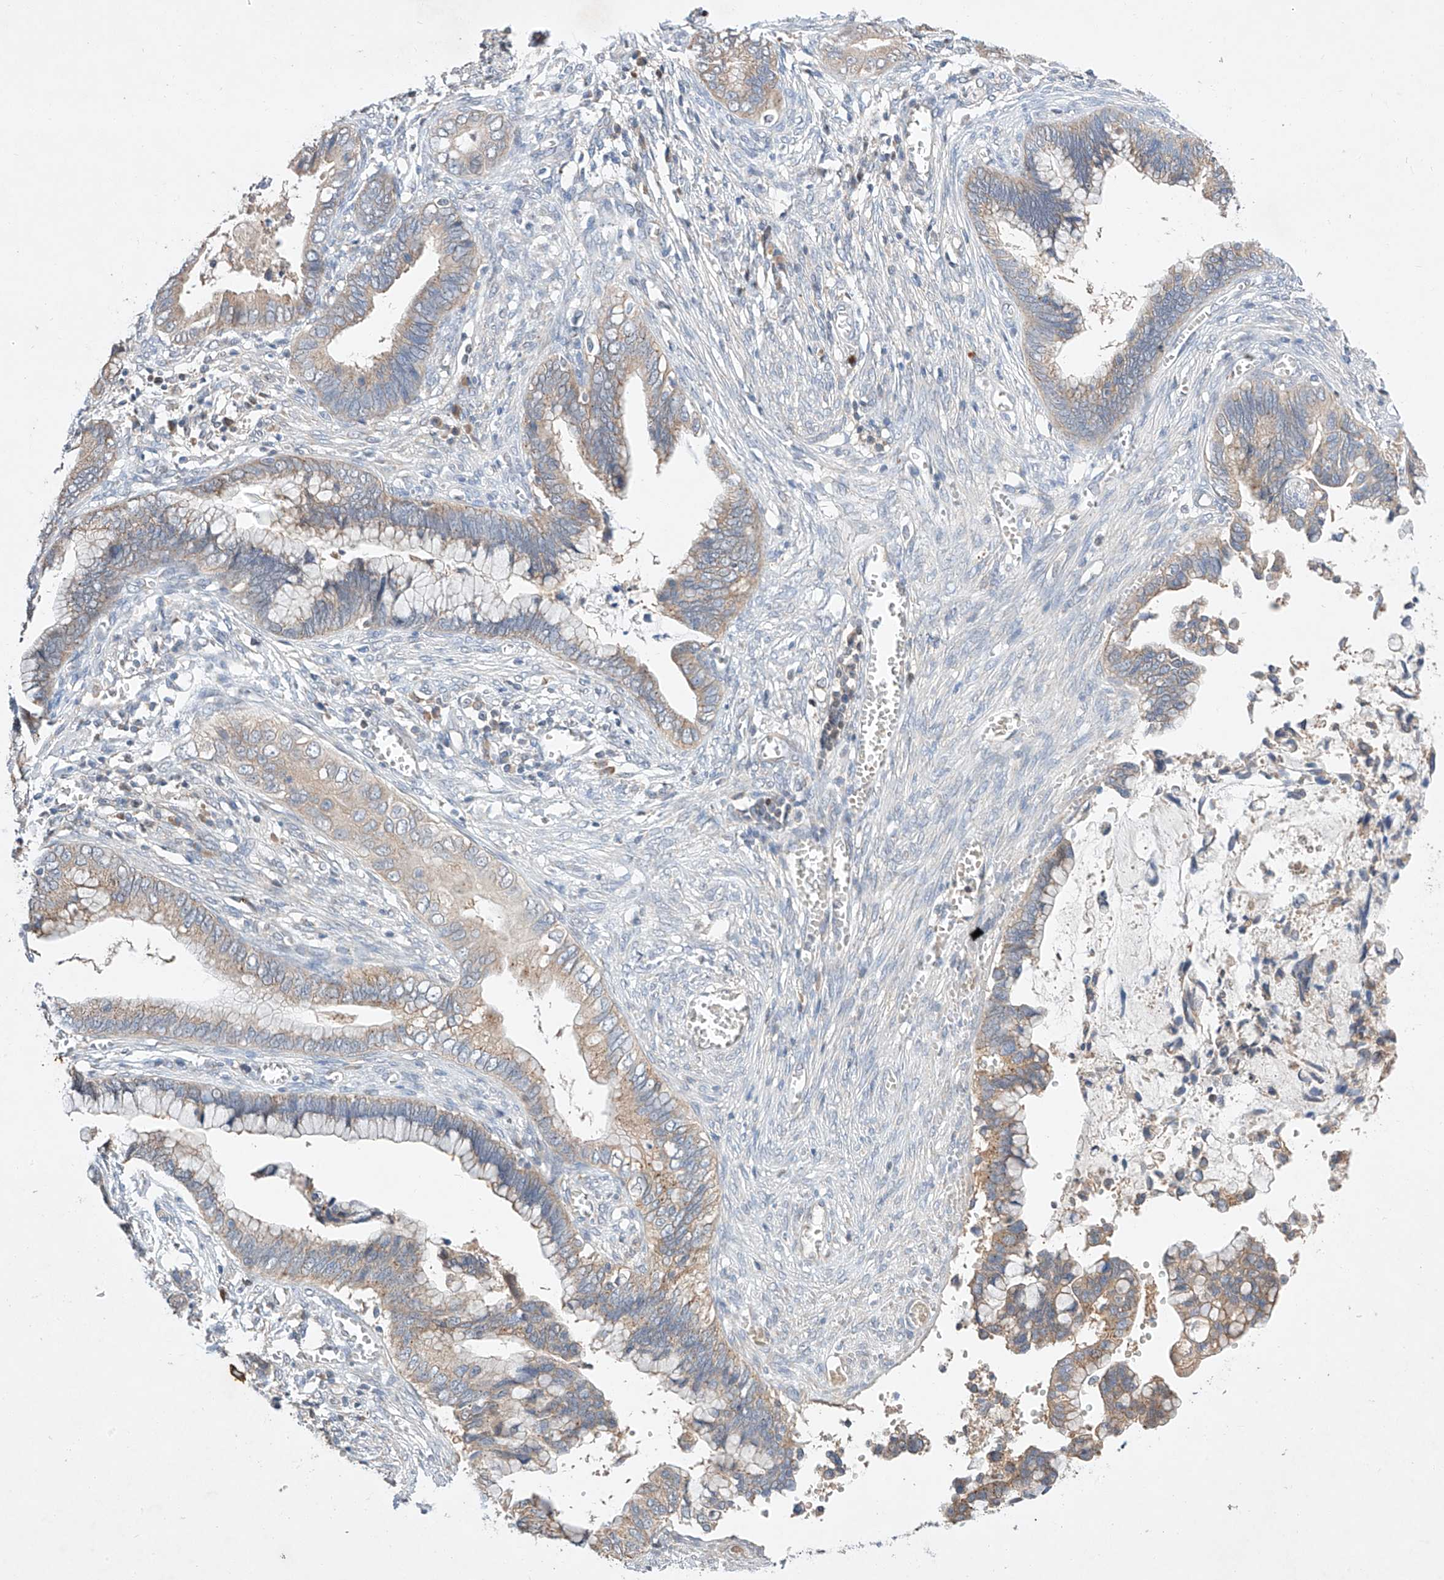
{"staining": {"intensity": "moderate", "quantity": ">75%", "location": "cytoplasmic/membranous"}, "tissue": "cervical cancer", "cell_type": "Tumor cells", "image_type": "cancer", "snomed": [{"axis": "morphology", "description": "Adenocarcinoma, NOS"}, {"axis": "topography", "description": "Cervix"}], "caption": "Immunohistochemistry (IHC) of cervical cancer (adenocarcinoma) shows medium levels of moderate cytoplasmic/membranous positivity in approximately >75% of tumor cells.", "gene": "C6orf118", "patient": {"sex": "female", "age": 44}}